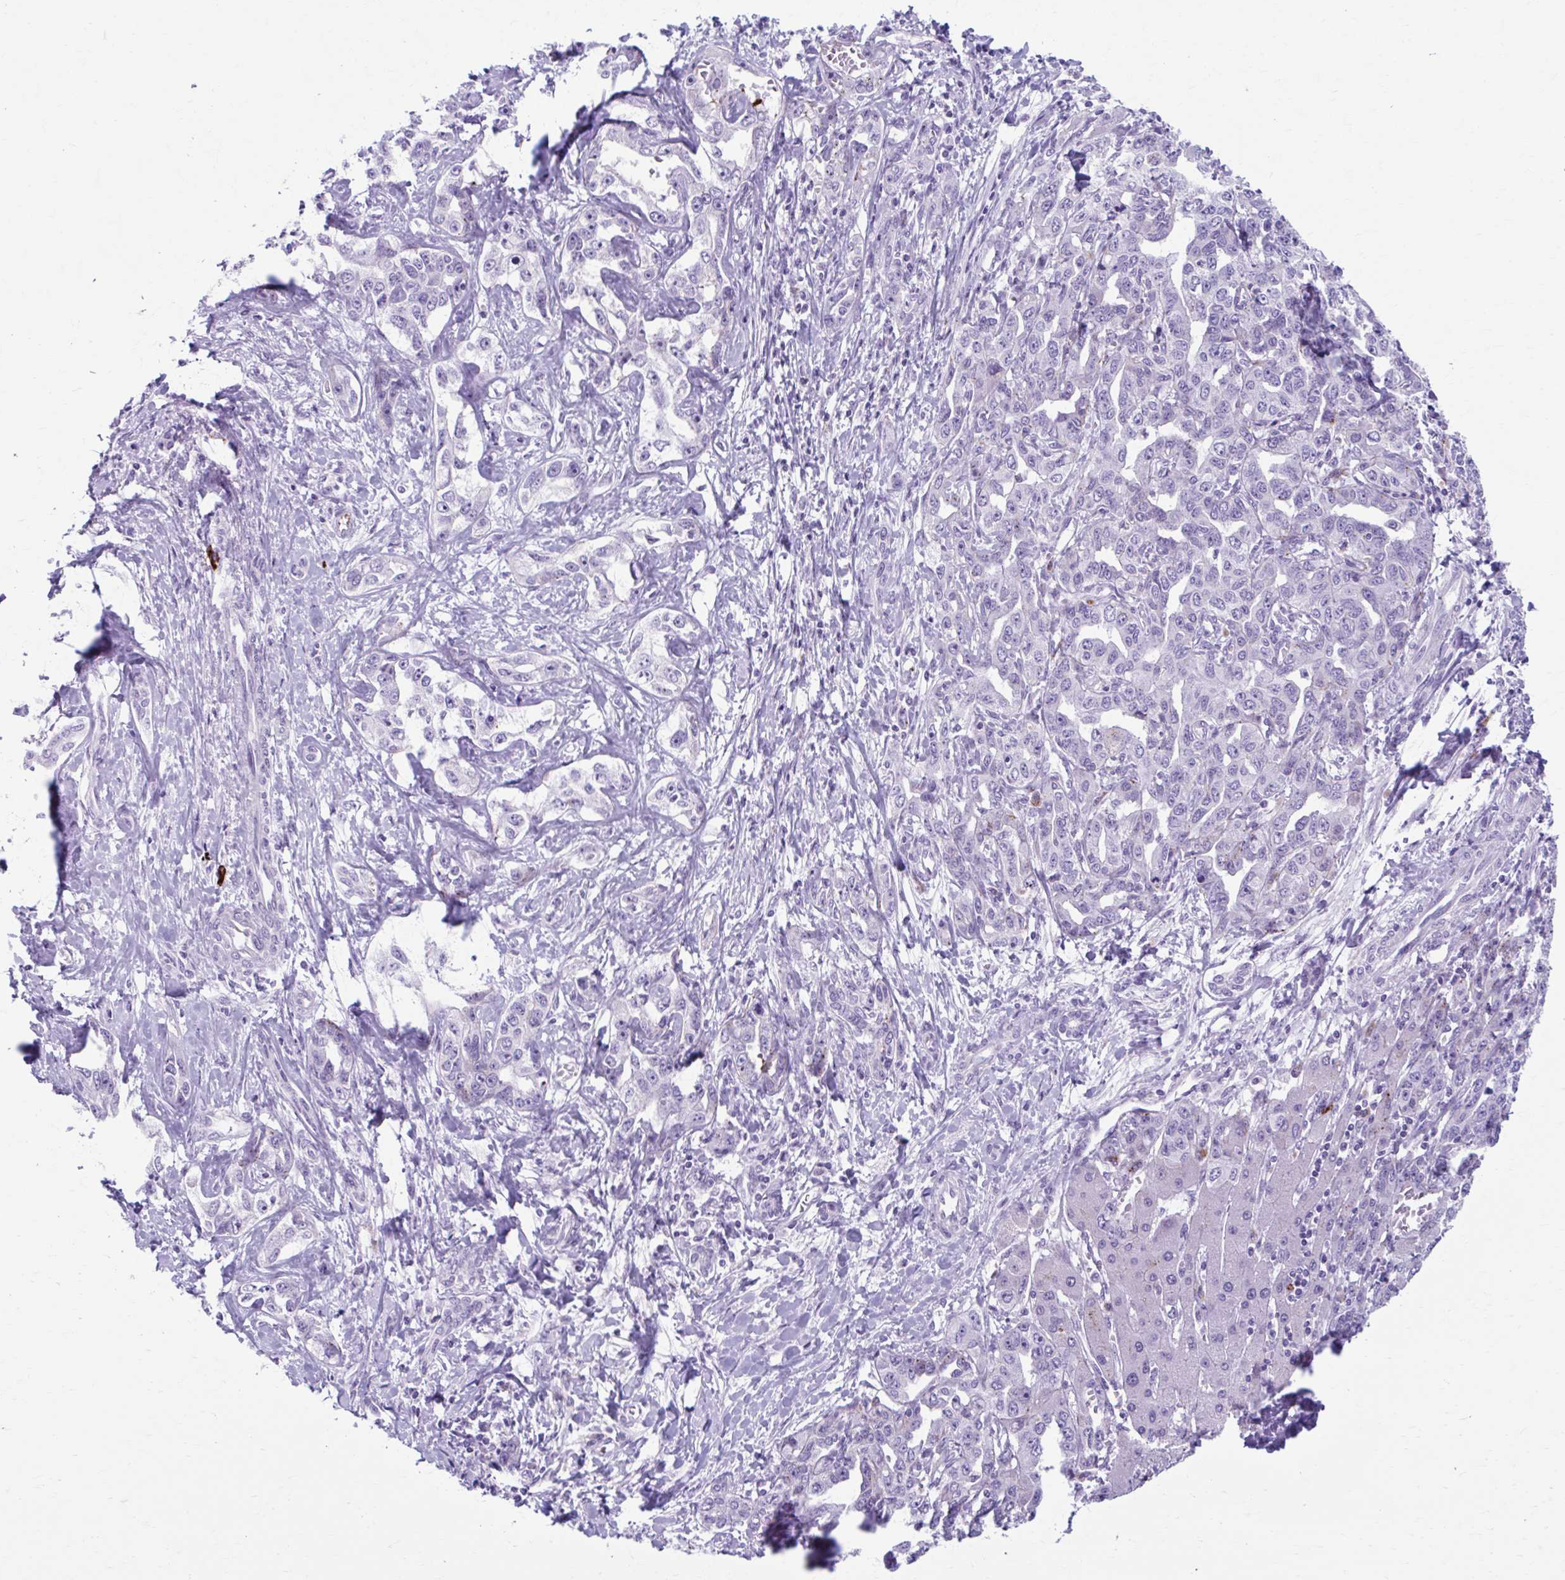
{"staining": {"intensity": "negative", "quantity": "none", "location": "none"}, "tissue": "liver cancer", "cell_type": "Tumor cells", "image_type": "cancer", "snomed": [{"axis": "morphology", "description": "Cholangiocarcinoma"}, {"axis": "topography", "description": "Liver"}], "caption": "IHC image of neoplastic tissue: human liver cancer (cholangiocarcinoma) stained with DAB (3,3'-diaminobenzidine) demonstrates no significant protein staining in tumor cells.", "gene": "C12orf71", "patient": {"sex": "male", "age": 59}}